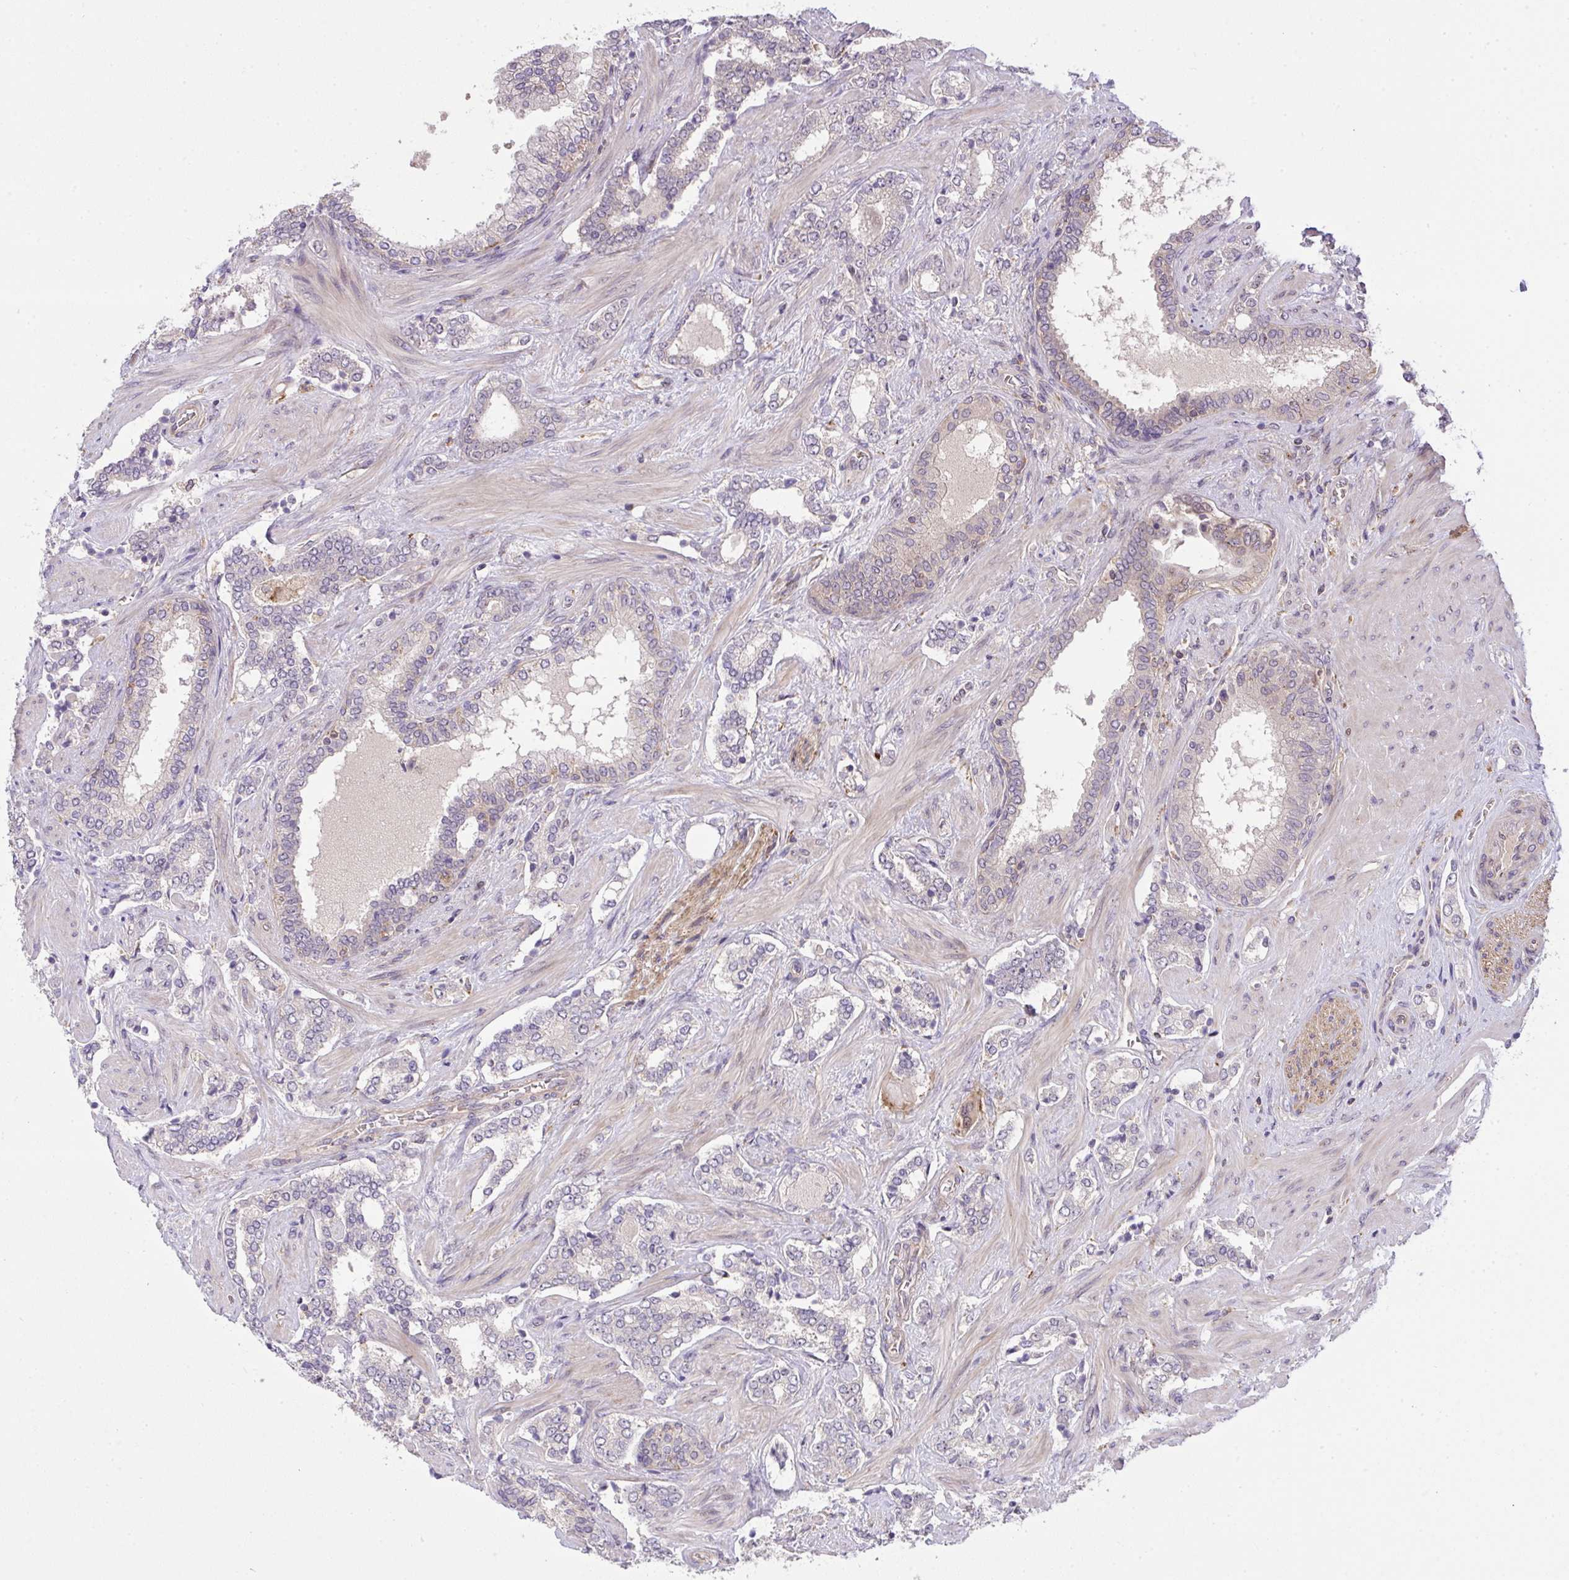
{"staining": {"intensity": "negative", "quantity": "none", "location": "none"}, "tissue": "prostate cancer", "cell_type": "Tumor cells", "image_type": "cancer", "snomed": [{"axis": "morphology", "description": "Adenocarcinoma, High grade"}, {"axis": "topography", "description": "Prostate"}], "caption": "Tumor cells are negative for protein expression in human prostate high-grade adenocarcinoma.", "gene": "SLC9A6", "patient": {"sex": "male", "age": 60}}